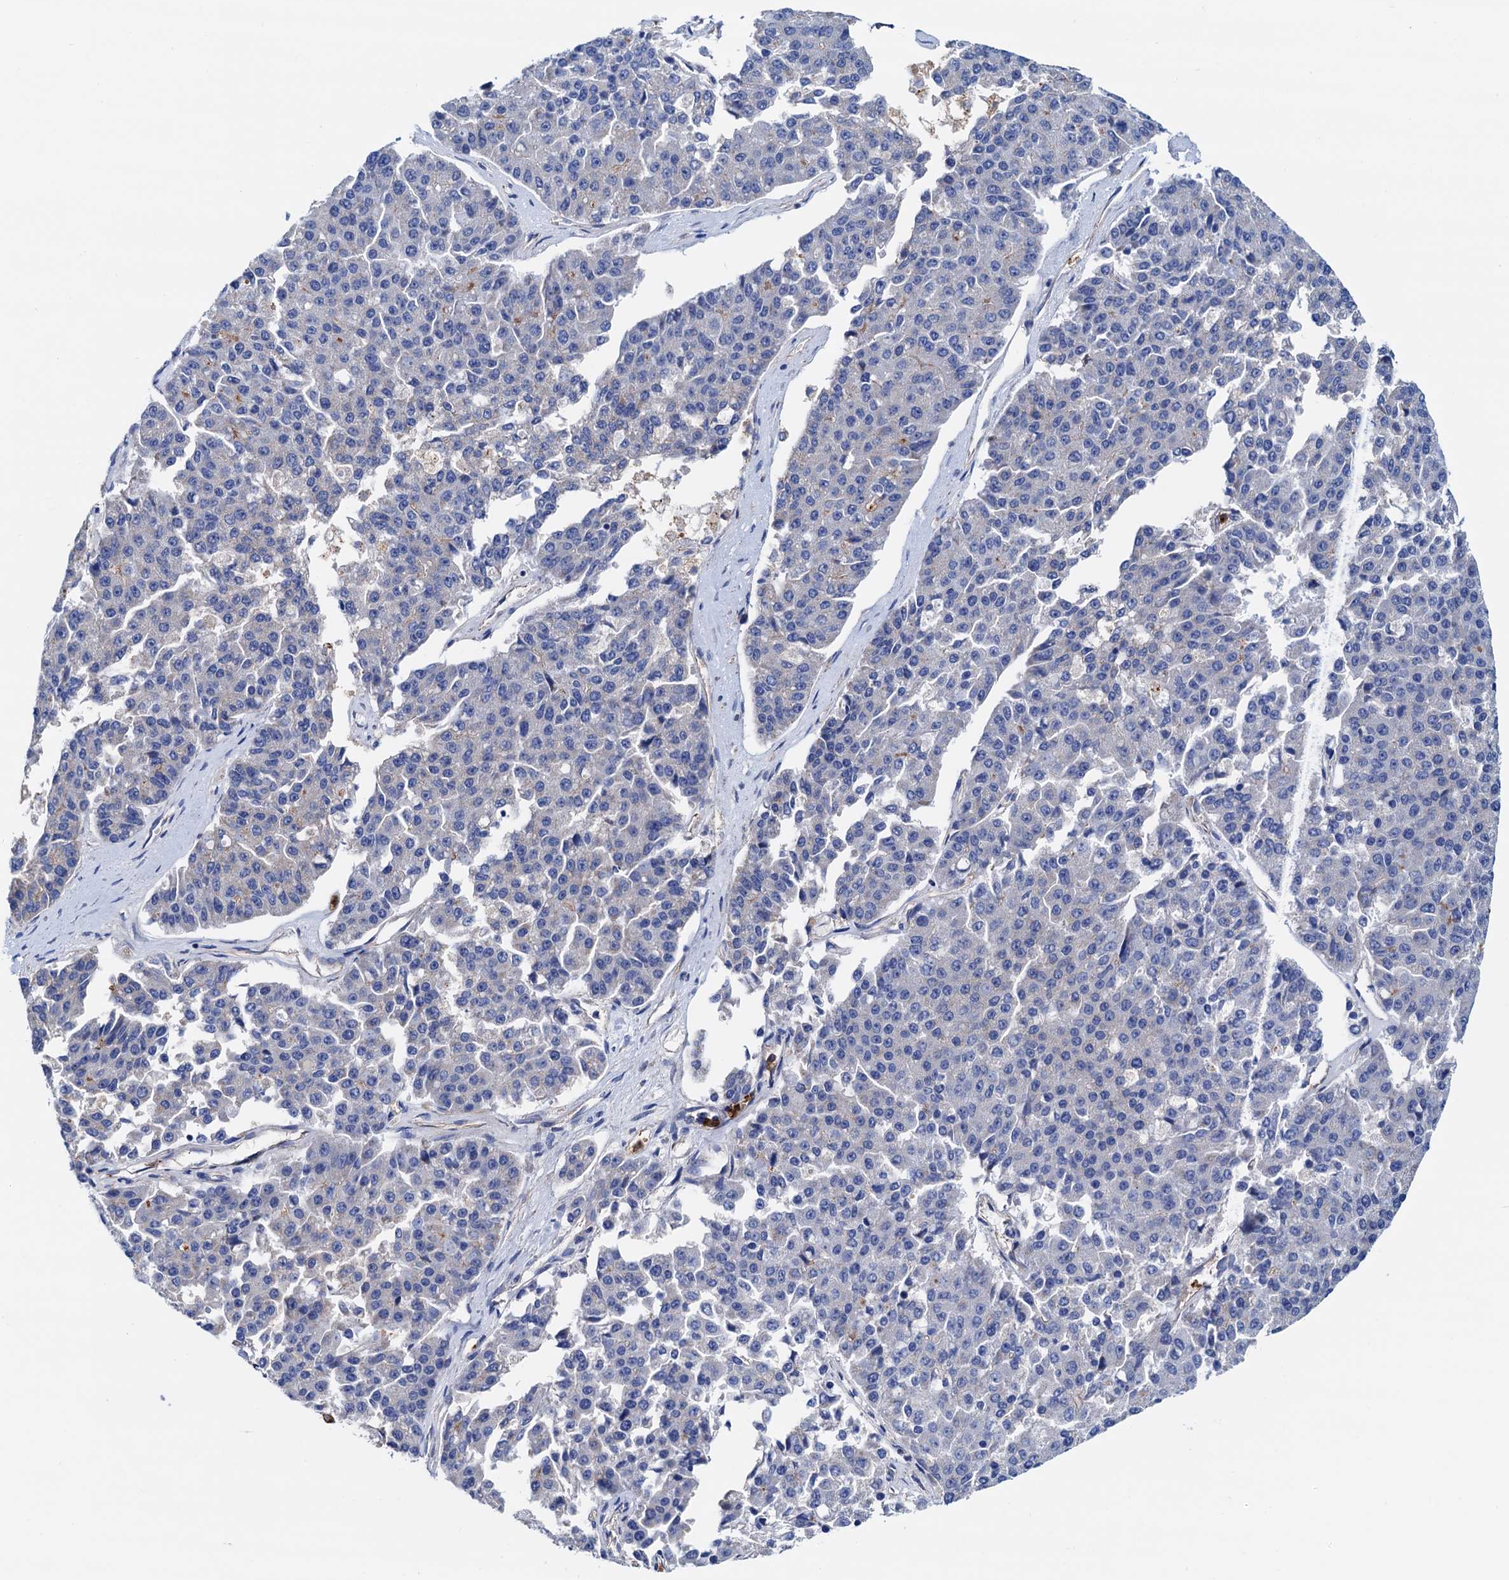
{"staining": {"intensity": "negative", "quantity": "none", "location": "none"}, "tissue": "pancreatic cancer", "cell_type": "Tumor cells", "image_type": "cancer", "snomed": [{"axis": "morphology", "description": "Adenocarcinoma, NOS"}, {"axis": "topography", "description": "Pancreas"}], "caption": "The image displays no significant staining in tumor cells of adenocarcinoma (pancreatic). (Brightfield microscopy of DAB (3,3'-diaminobenzidine) immunohistochemistry at high magnification).", "gene": "RASSF9", "patient": {"sex": "male", "age": 50}}